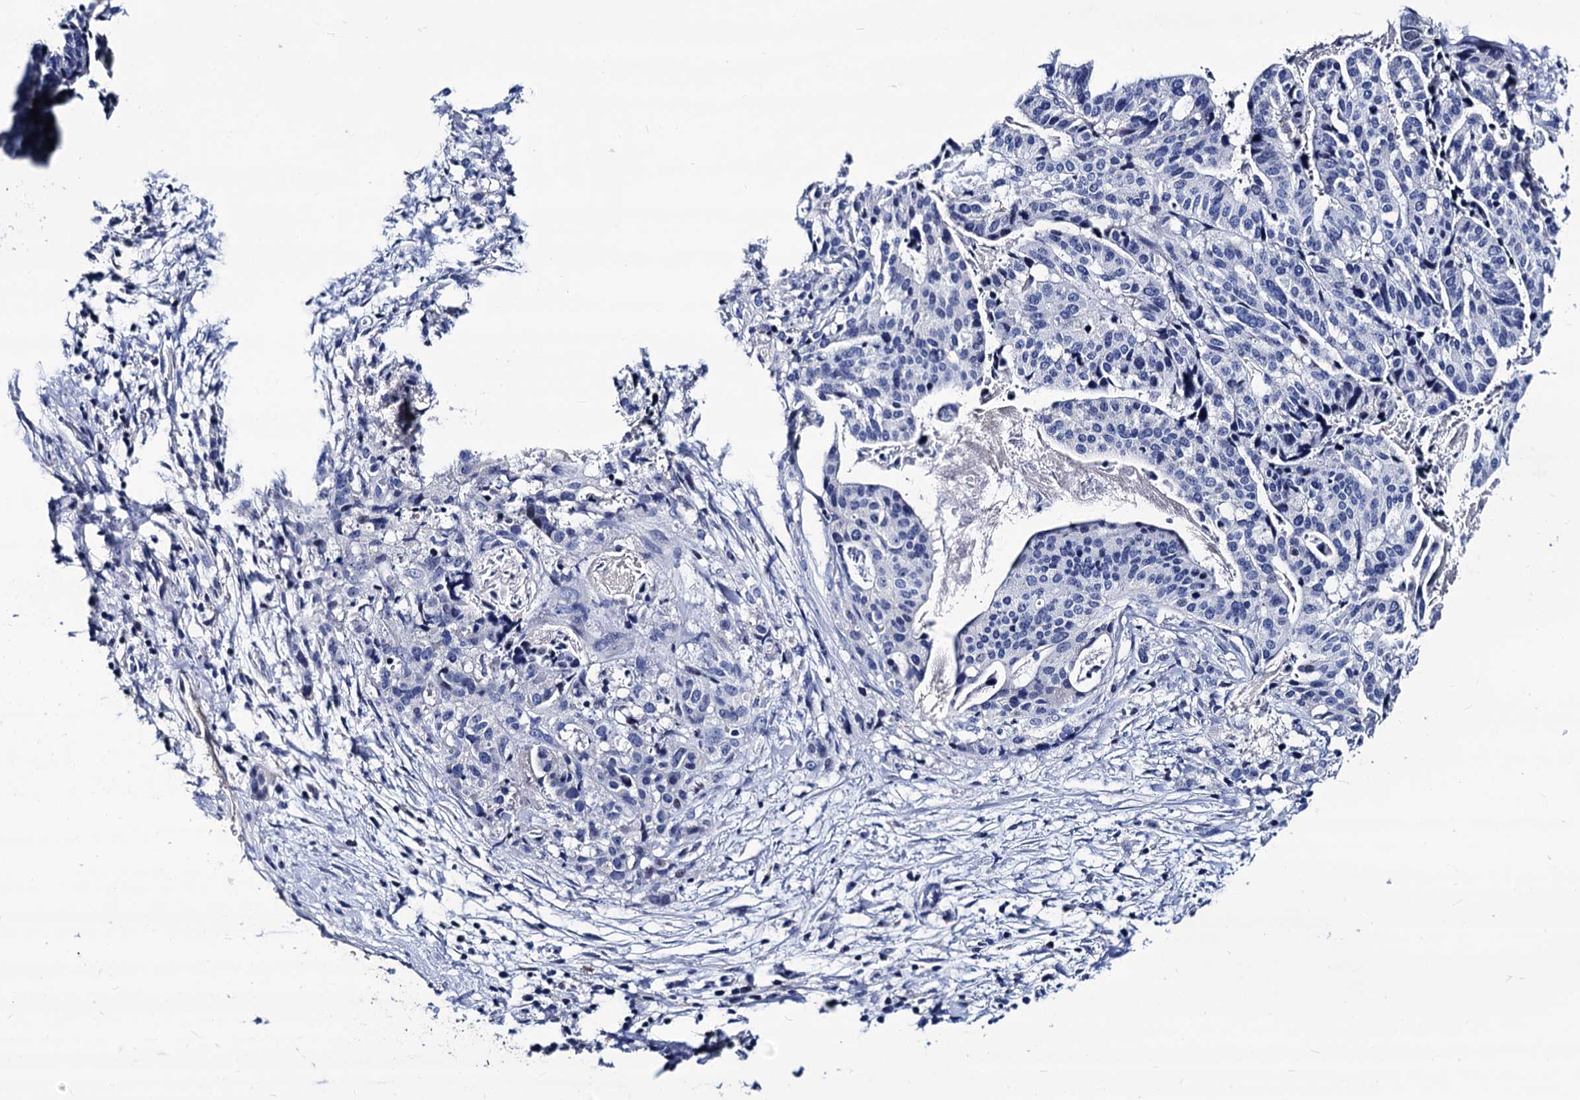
{"staining": {"intensity": "negative", "quantity": "none", "location": "none"}, "tissue": "stomach cancer", "cell_type": "Tumor cells", "image_type": "cancer", "snomed": [{"axis": "morphology", "description": "Adenocarcinoma, NOS"}, {"axis": "topography", "description": "Stomach"}], "caption": "The immunohistochemistry (IHC) histopathology image has no significant positivity in tumor cells of stomach adenocarcinoma tissue.", "gene": "LRRC30", "patient": {"sex": "male", "age": 48}}